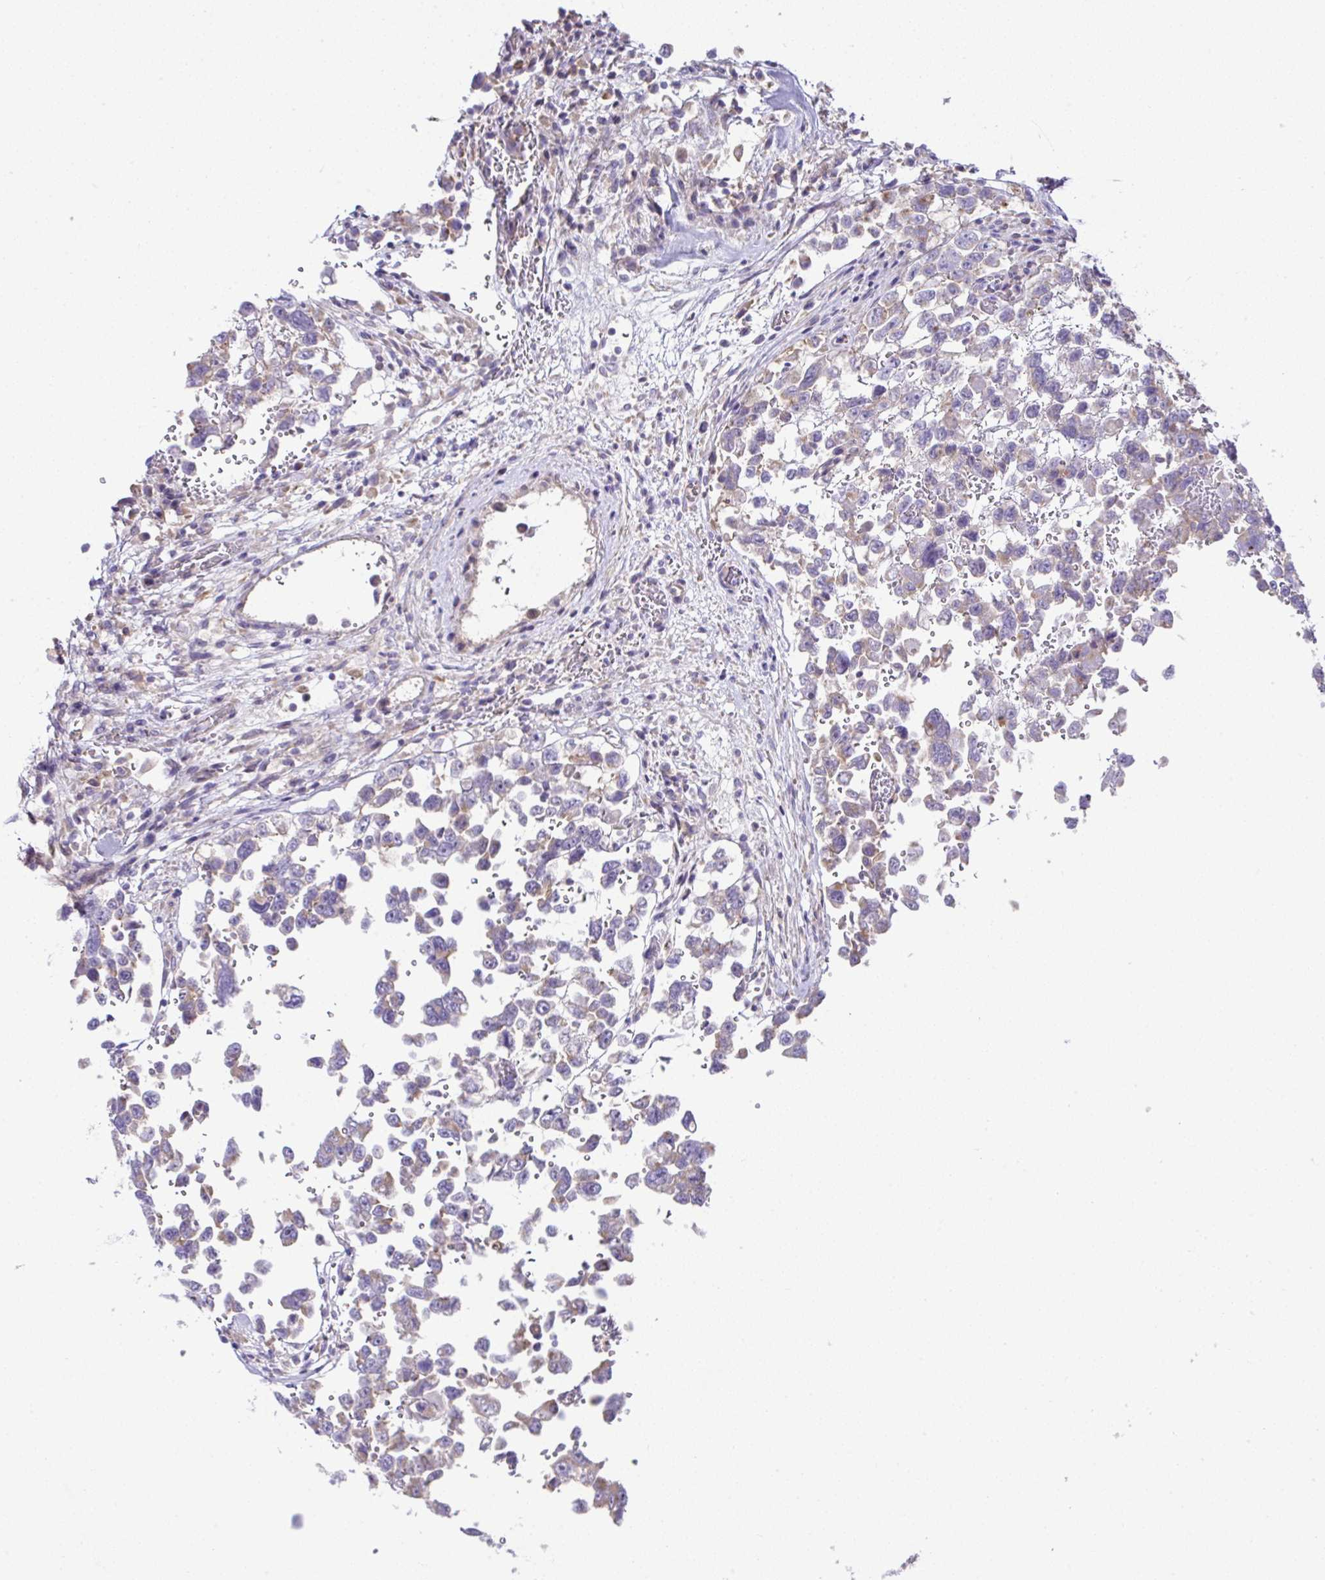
{"staining": {"intensity": "weak", "quantity": "25%-75%", "location": "cytoplasmic/membranous"}, "tissue": "testis cancer", "cell_type": "Tumor cells", "image_type": "cancer", "snomed": [{"axis": "morphology", "description": "Carcinoma, Embryonal, NOS"}, {"axis": "topography", "description": "Testis"}], "caption": "Human testis cancer stained with a protein marker exhibits weak staining in tumor cells.", "gene": "OR4P4", "patient": {"sex": "male", "age": 18}}